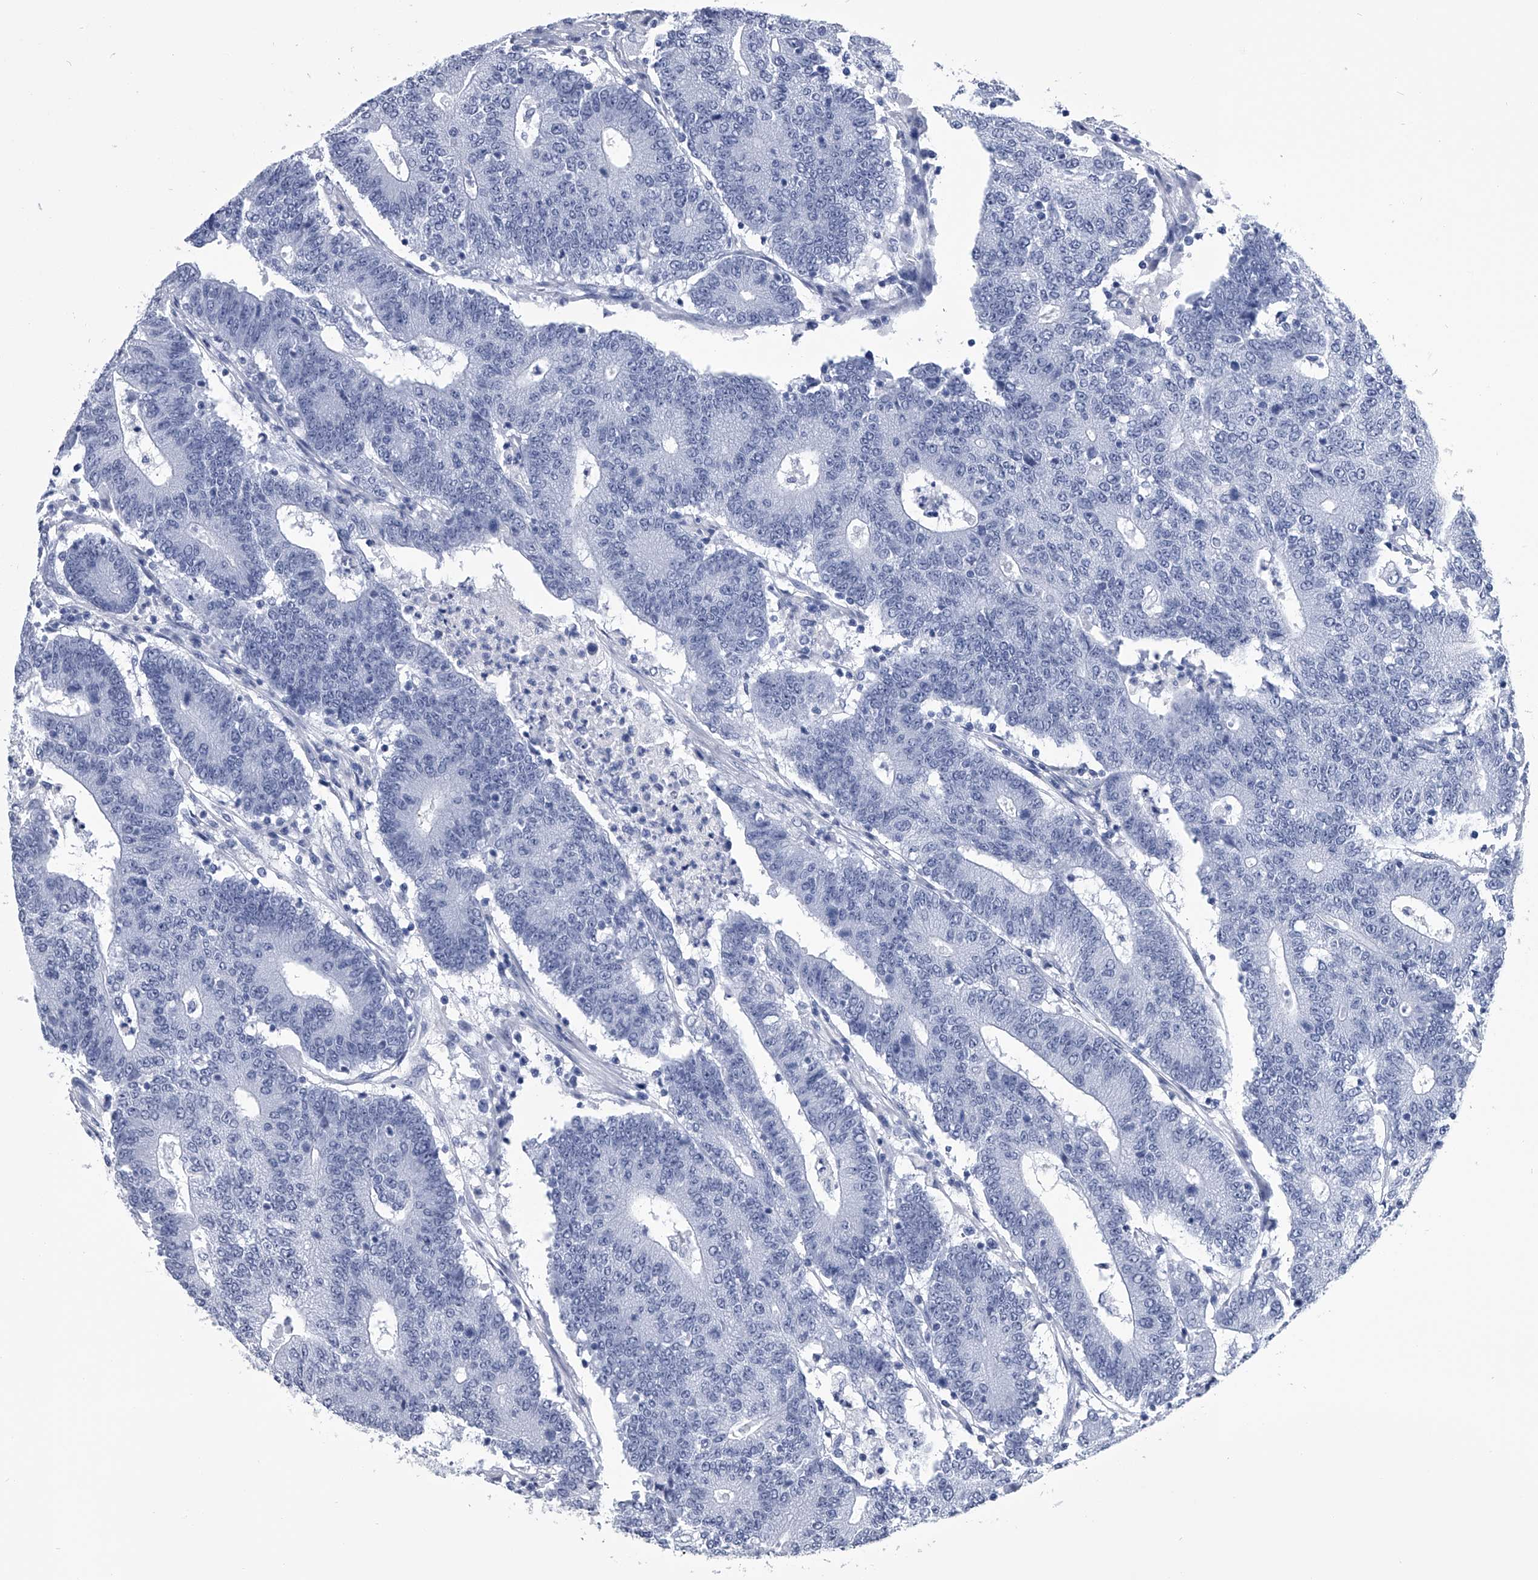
{"staining": {"intensity": "negative", "quantity": "none", "location": "none"}, "tissue": "colorectal cancer", "cell_type": "Tumor cells", "image_type": "cancer", "snomed": [{"axis": "morphology", "description": "Normal tissue, NOS"}, {"axis": "morphology", "description": "Adenocarcinoma, NOS"}, {"axis": "topography", "description": "Colon"}], "caption": "This is an immunohistochemistry histopathology image of colorectal cancer. There is no staining in tumor cells.", "gene": "PDXK", "patient": {"sex": "female", "age": 75}}